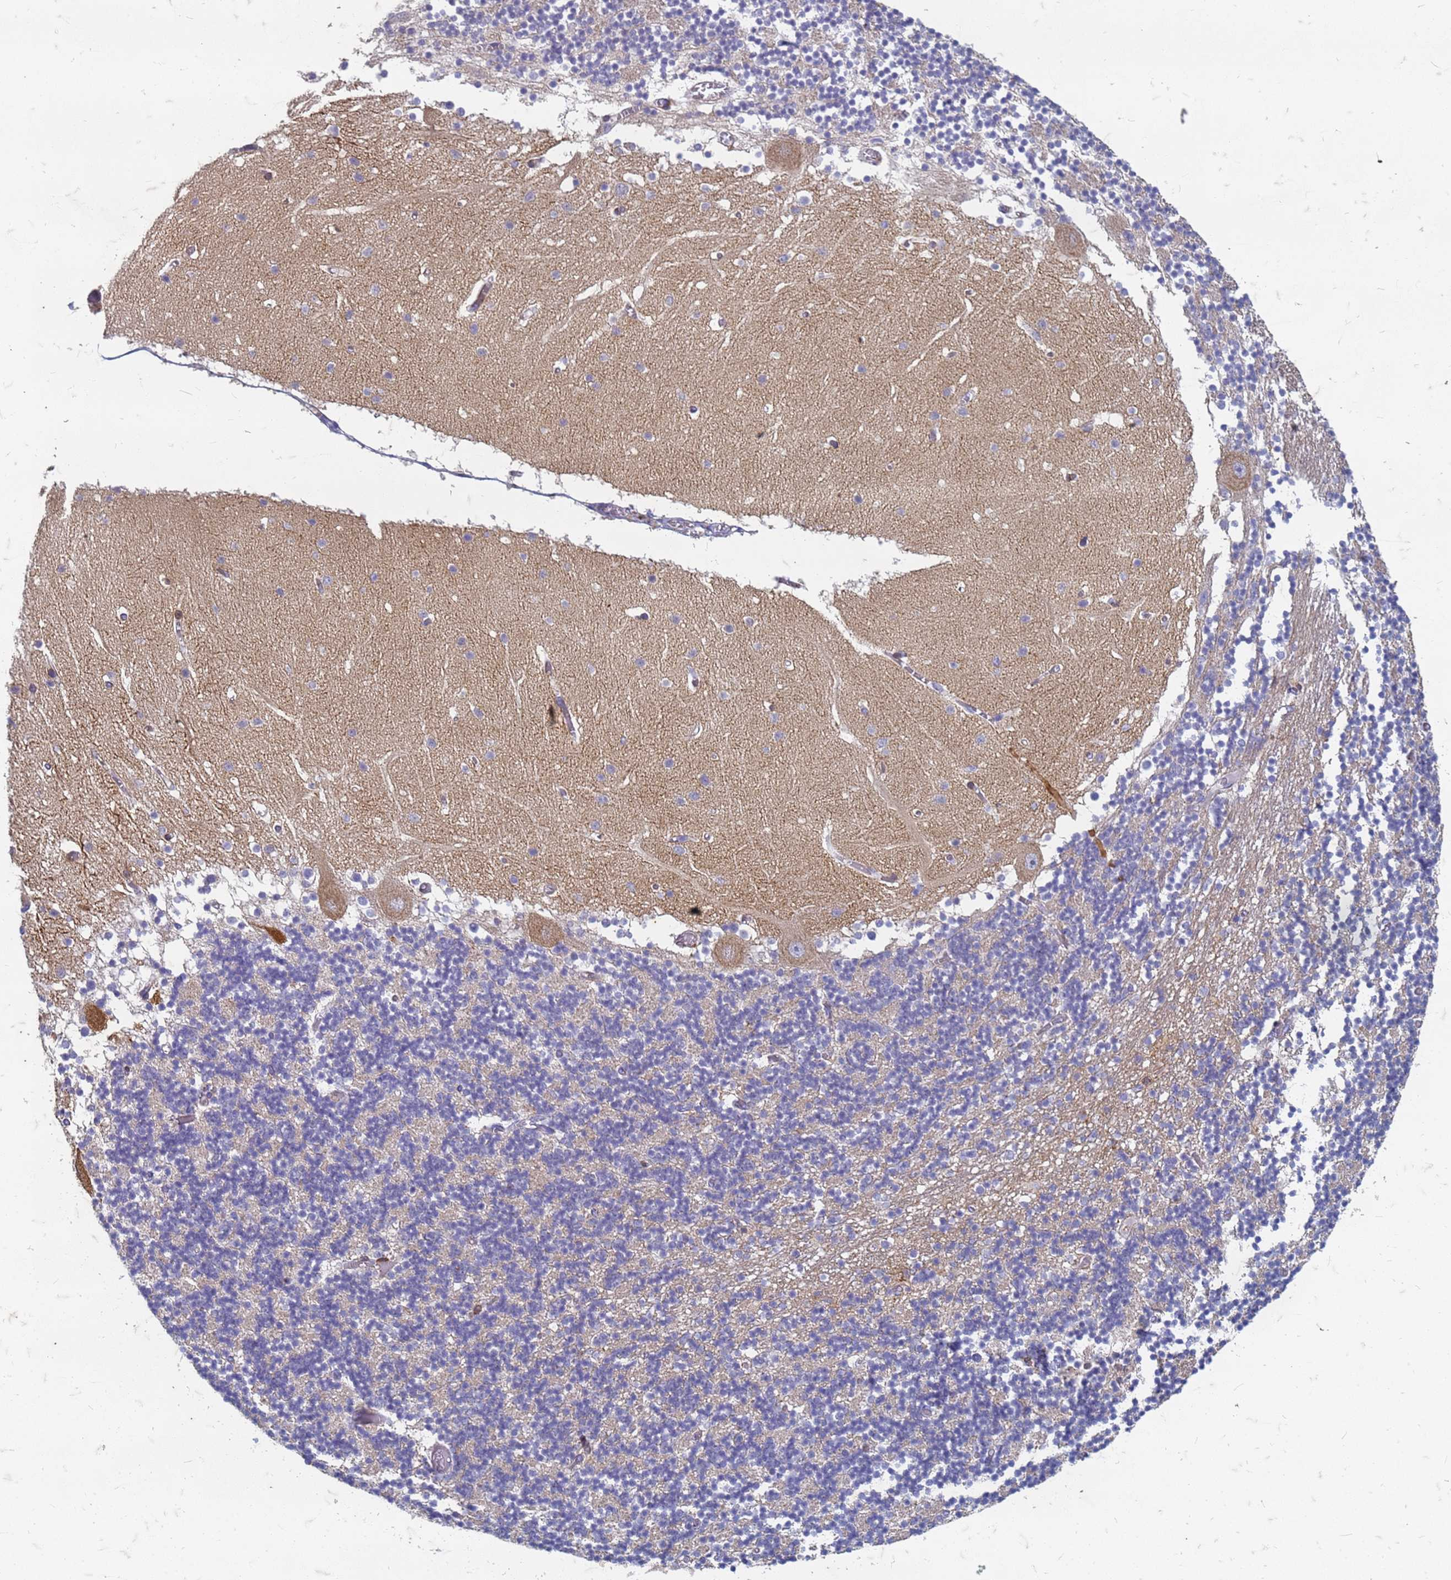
{"staining": {"intensity": "negative", "quantity": "none", "location": "none"}, "tissue": "cerebellum", "cell_type": "Cells in granular layer", "image_type": "normal", "snomed": [{"axis": "morphology", "description": "Normal tissue, NOS"}, {"axis": "topography", "description": "Cerebellum"}], "caption": "Micrograph shows no protein expression in cells in granular layer of normal cerebellum.", "gene": "TRIM64B", "patient": {"sex": "female", "age": 28}}